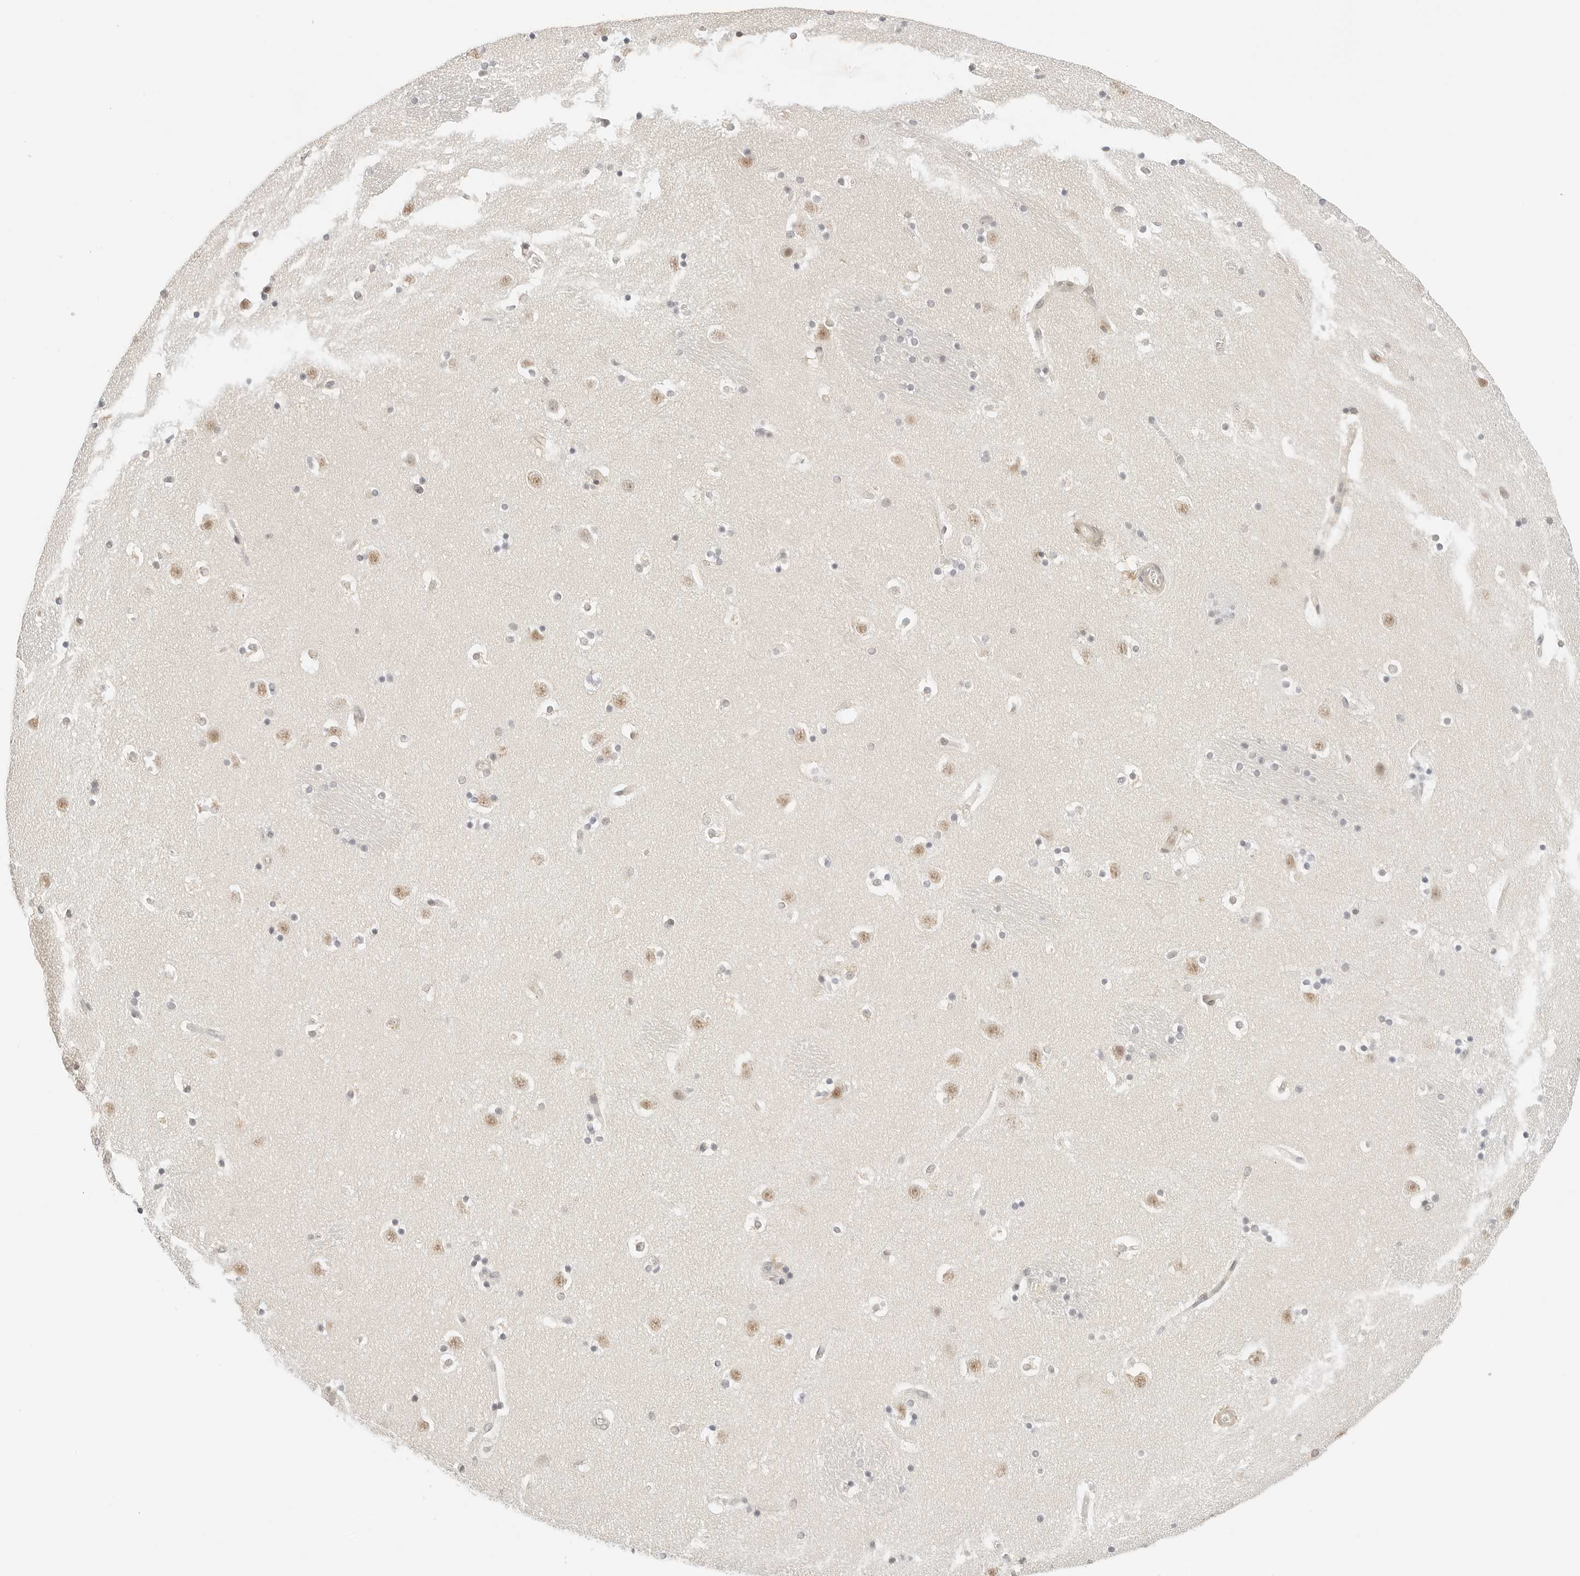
{"staining": {"intensity": "moderate", "quantity": "<25%", "location": "cytoplasmic/membranous,nuclear"}, "tissue": "caudate", "cell_type": "Glial cells", "image_type": "normal", "snomed": [{"axis": "morphology", "description": "Normal tissue, NOS"}, {"axis": "topography", "description": "Lateral ventricle wall"}], "caption": "A brown stain highlights moderate cytoplasmic/membranous,nuclear staining of a protein in glial cells of normal caudate.", "gene": "TEKT2", "patient": {"sex": "male", "age": 45}}